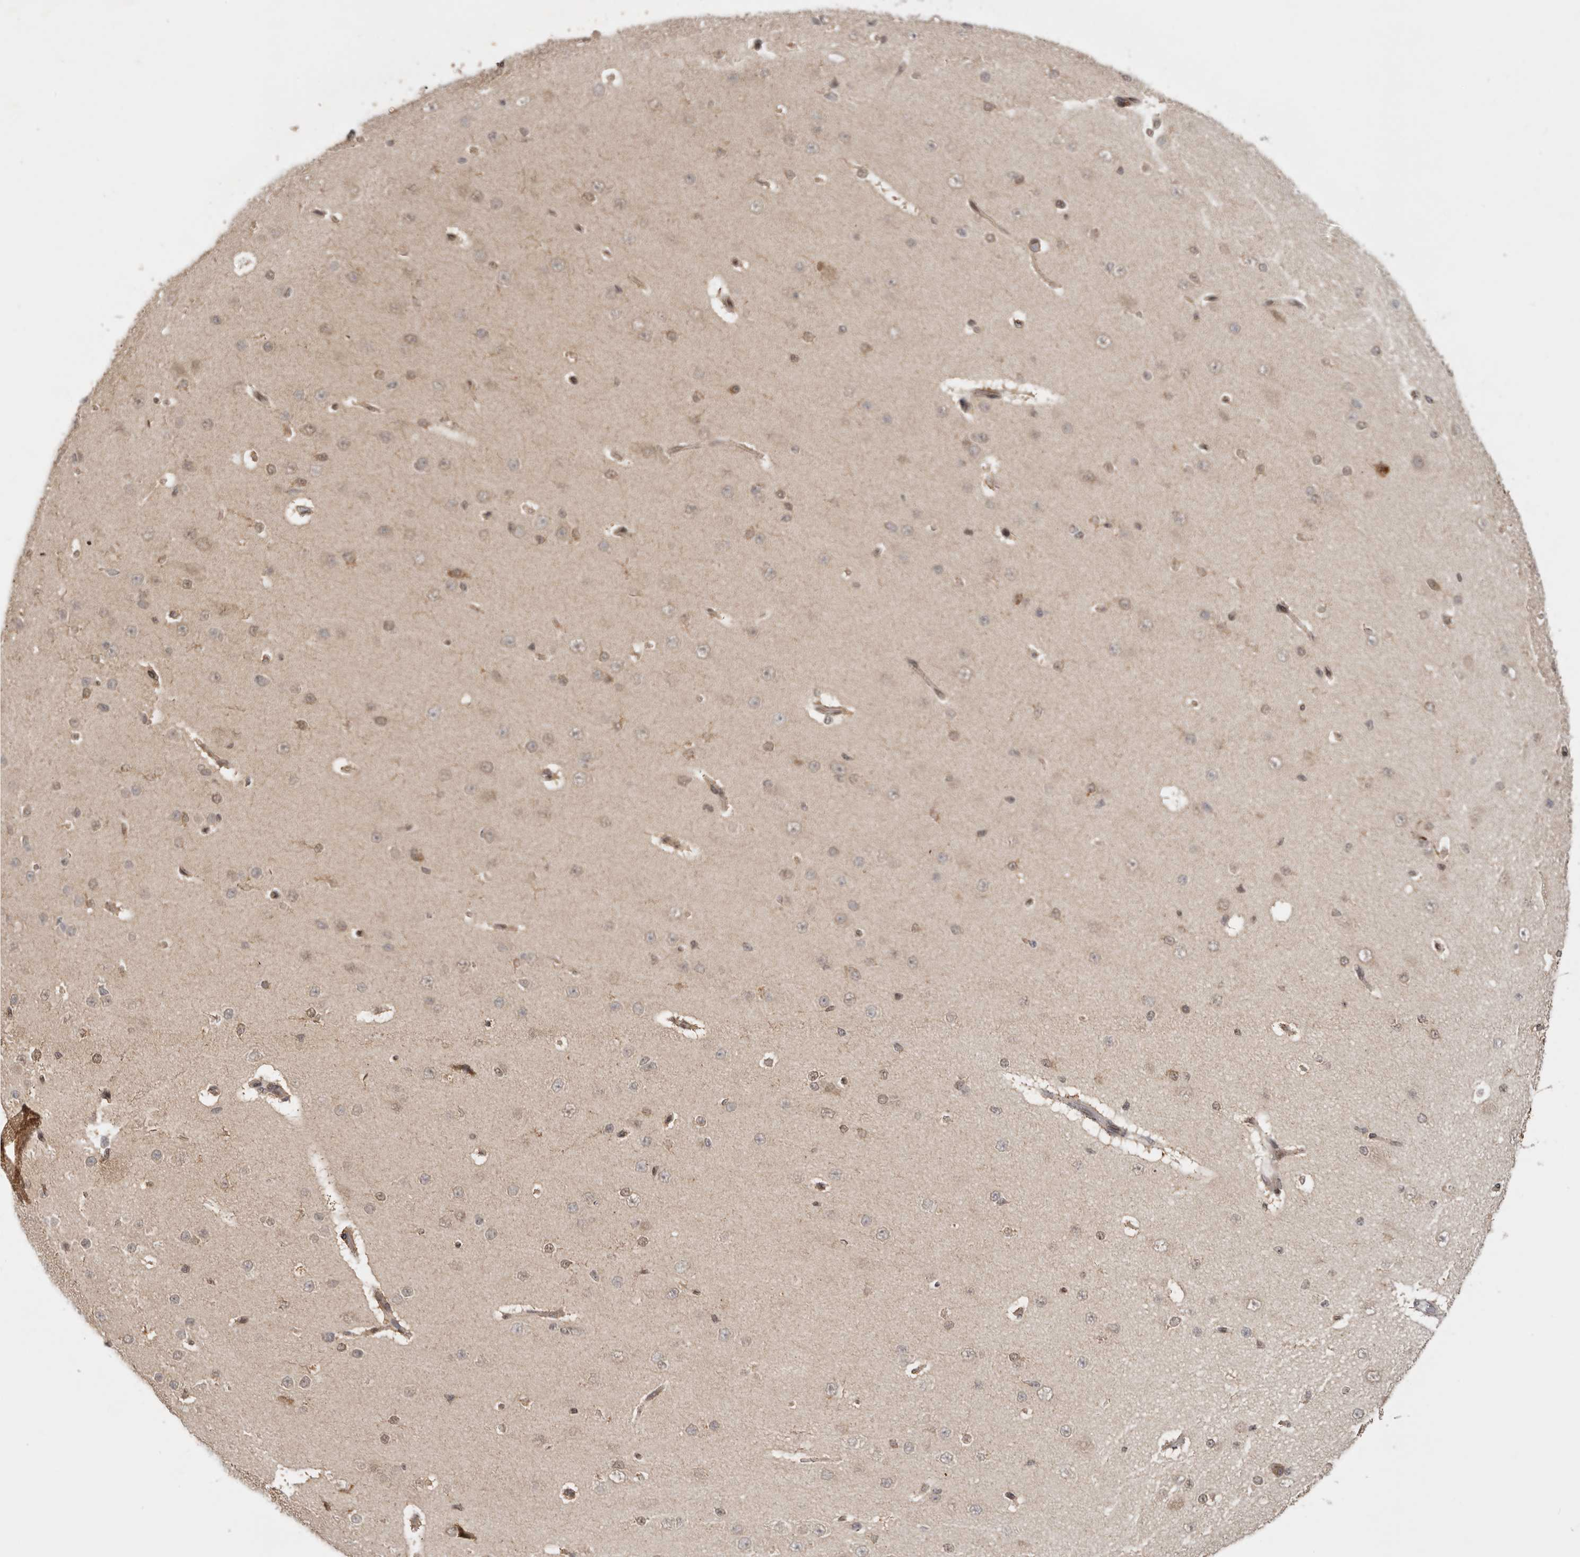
{"staining": {"intensity": "moderate", "quantity": ">75%", "location": "nuclear"}, "tissue": "cerebral cortex", "cell_type": "Endothelial cells", "image_type": "normal", "snomed": [{"axis": "morphology", "description": "Normal tissue, NOS"}, {"axis": "morphology", "description": "Developmental malformation"}, {"axis": "topography", "description": "Cerebral cortex"}], "caption": "Protein positivity by immunohistochemistry shows moderate nuclear positivity in about >75% of endothelial cells in normal cerebral cortex. (brown staining indicates protein expression, while blue staining denotes nuclei).", "gene": "TARS2", "patient": {"sex": "female", "age": 30}}